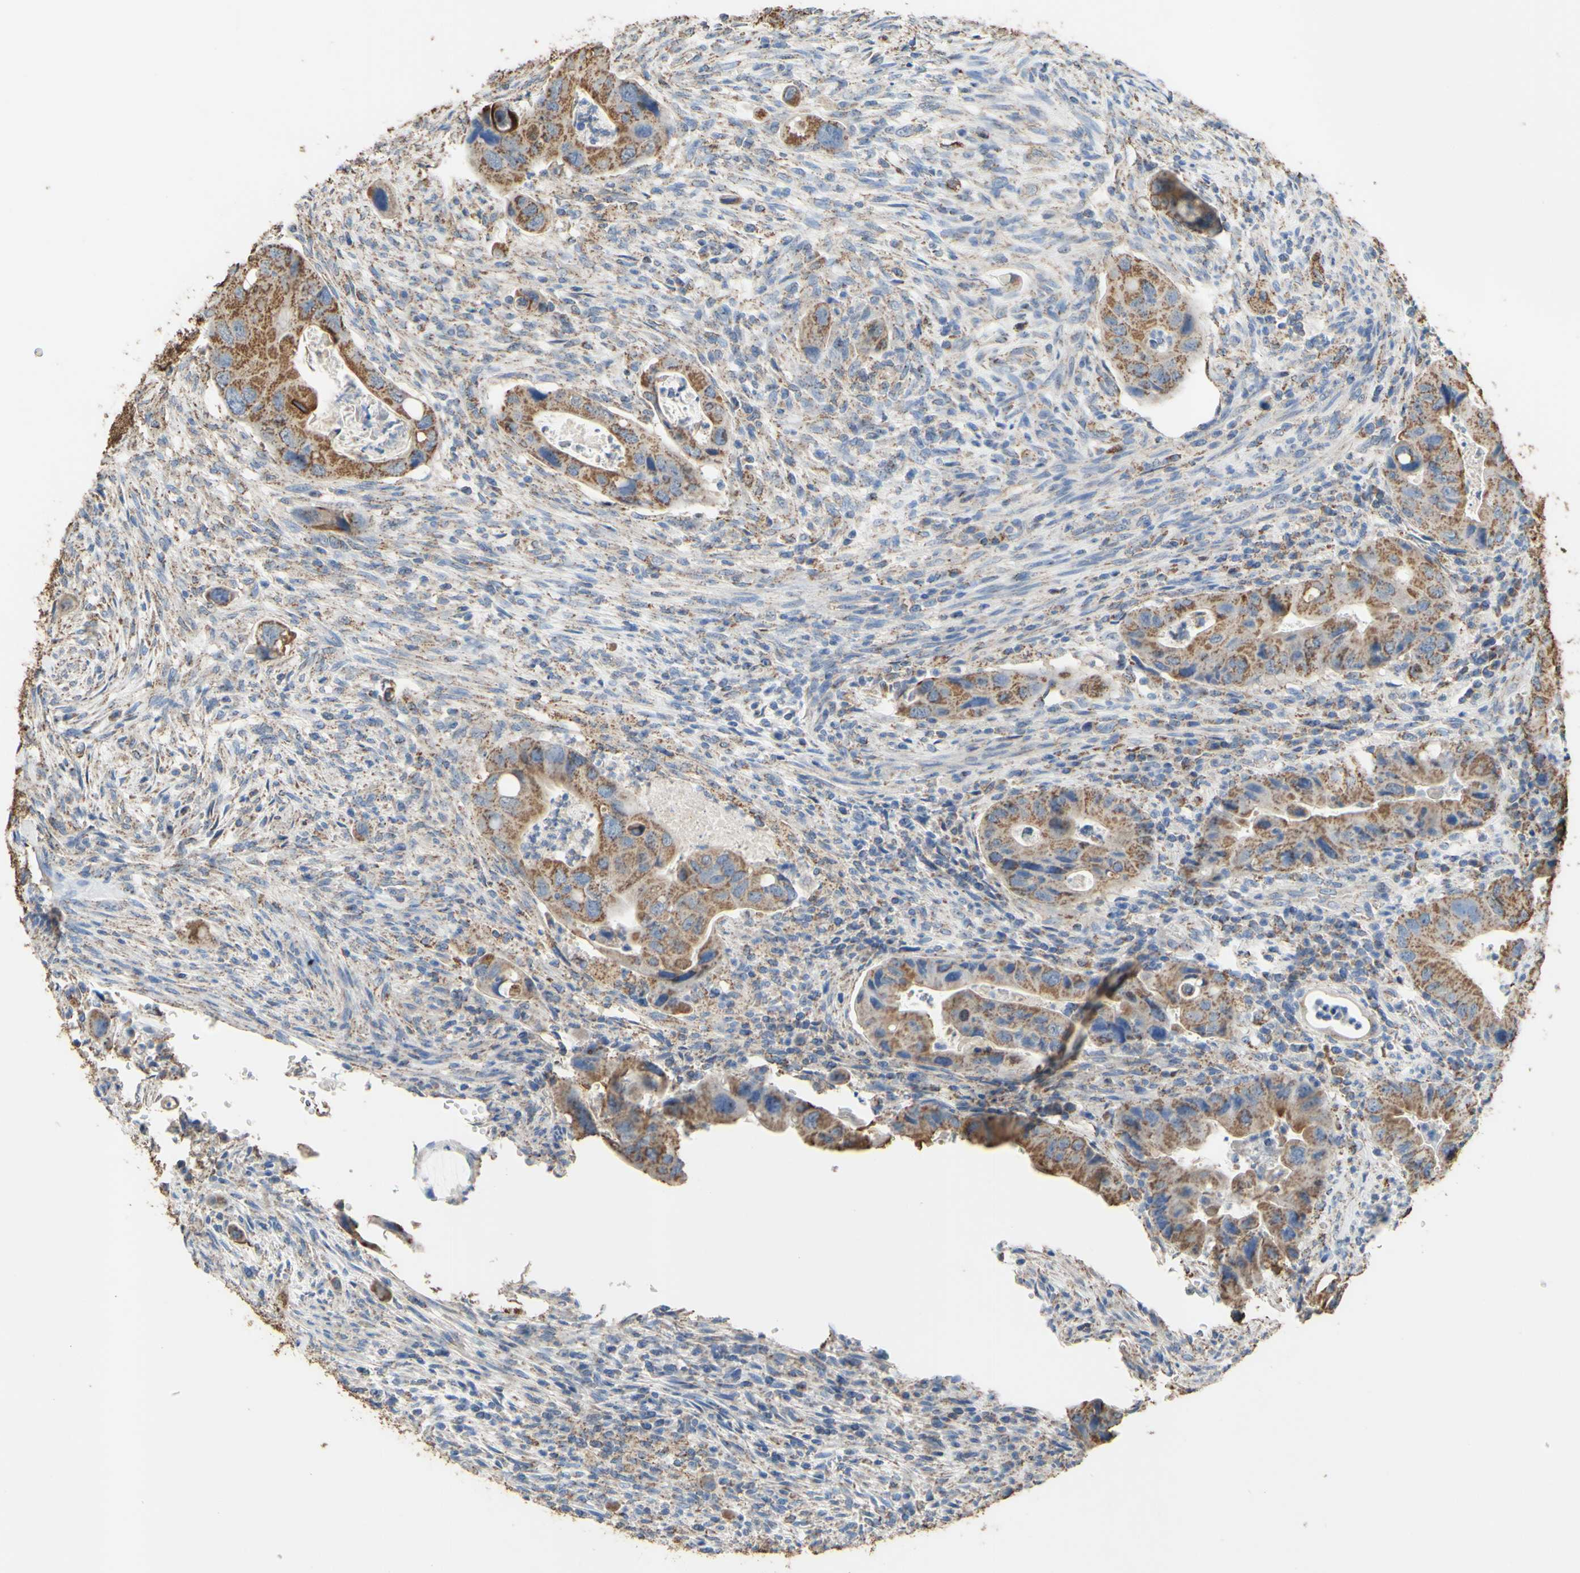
{"staining": {"intensity": "moderate", "quantity": ">75%", "location": "cytoplasmic/membranous"}, "tissue": "colorectal cancer", "cell_type": "Tumor cells", "image_type": "cancer", "snomed": [{"axis": "morphology", "description": "Adenocarcinoma, NOS"}, {"axis": "topography", "description": "Rectum"}], "caption": "This image displays IHC staining of adenocarcinoma (colorectal), with medium moderate cytoplasmic/membranous positivity in about >75% of tumor cells.", "gene": "CMKLR2", "patient": {"sex": "female", "age": 57}}